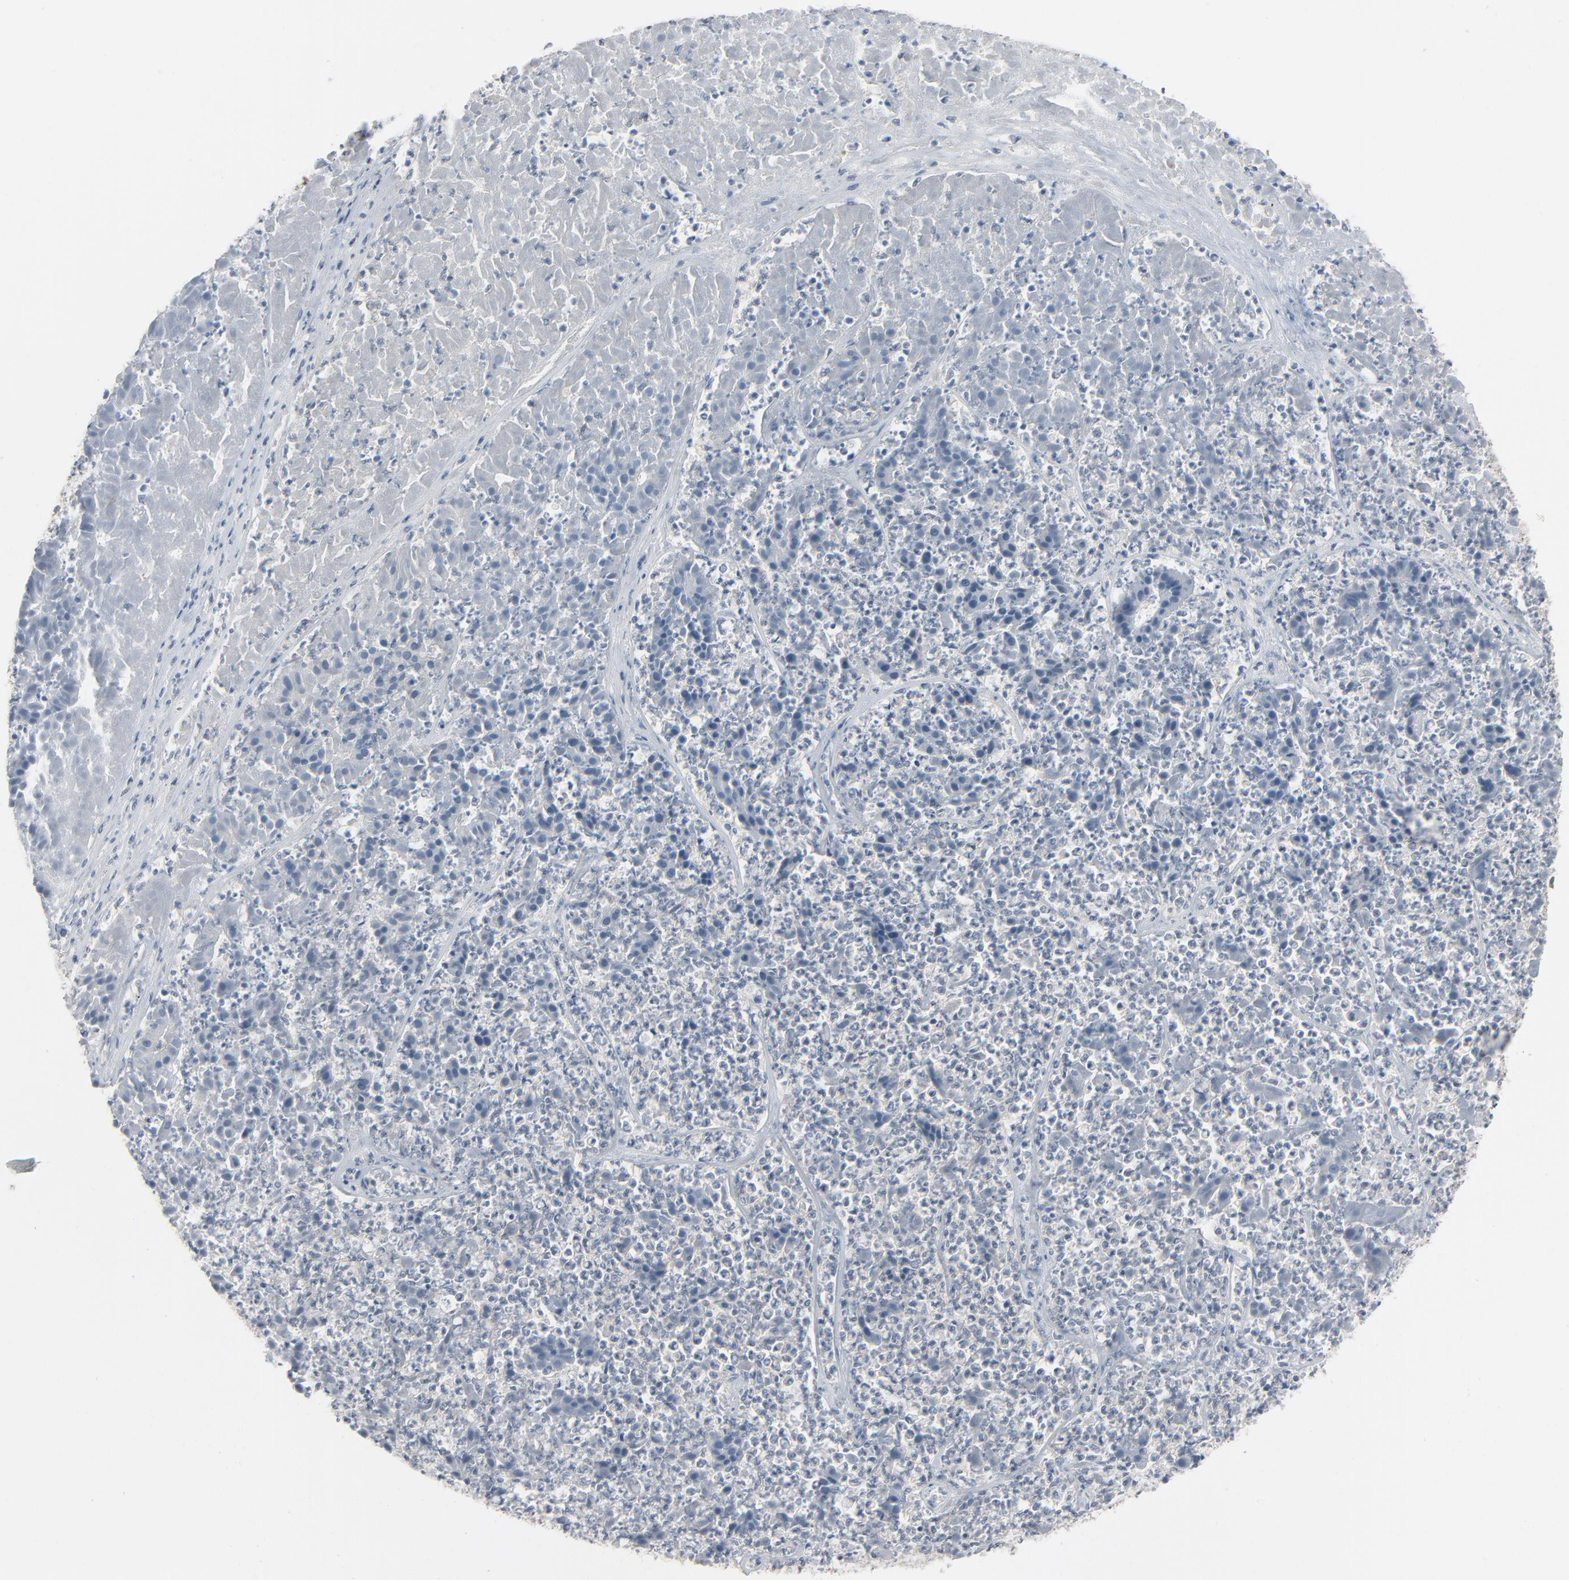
{"staining": {"intensity": "negative", "quantity": "none", "location": "none"}, "tissue": "pancreatic cancer", "cell_type": "Tumor cells", "image_type": "cancer", "snomed": [{"axis": "morphology", "description": "Adenocarcinoma, NOS"}, {"axis": "topography", "description": "Pancreas"}], "caption": "Photomicrograph shows no protein staining in tumor cells of pancreatic adenocarcinoma tissue.", "gene": "OPTN", "patient": {"sex": "male", "age": 50}}